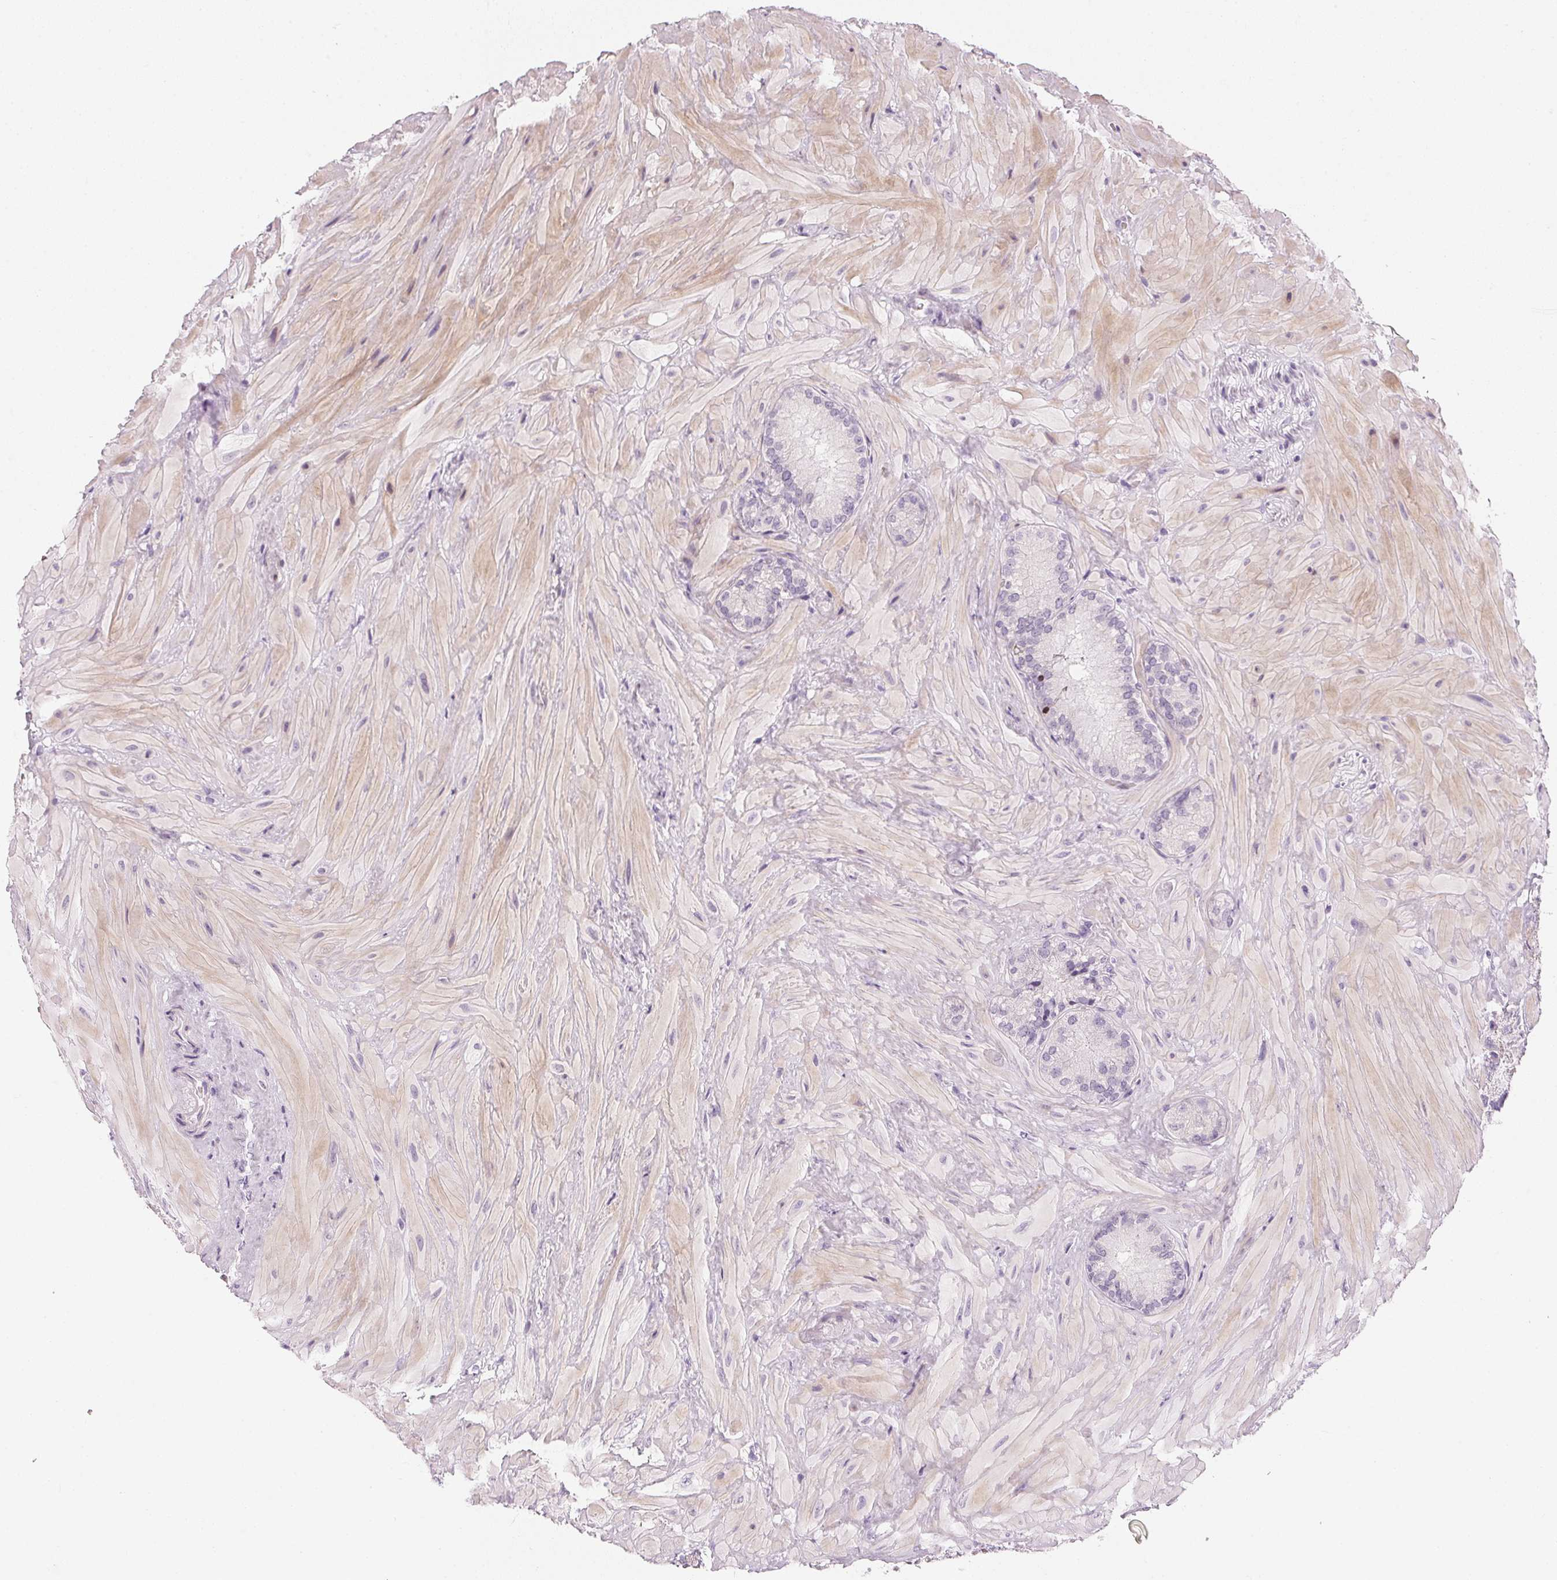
{"staining": {"intensity": "moderate", "quantity": "<25%", "location": "cytoplasmic/membranous"}, "tissue": "seminal vesicle", "cell_type": "Glandular cells", "image_type": "normal", "snomed": [{"axis": "morphology", "description": "Normal tissue, NOS"}, {"axis": "topography", "description": "Seminal veicle"}], "caption": "Immunohistochemical staining of normal human seminal vesicle shows low levels of moderate cytoplasmic/membranous staining in approximately <25% of glandular cells. The protein is shown in brown color, while the nuclei are stained blue.", "gene": "CHST4", "patient": {"sex": "male", "age": 57}}